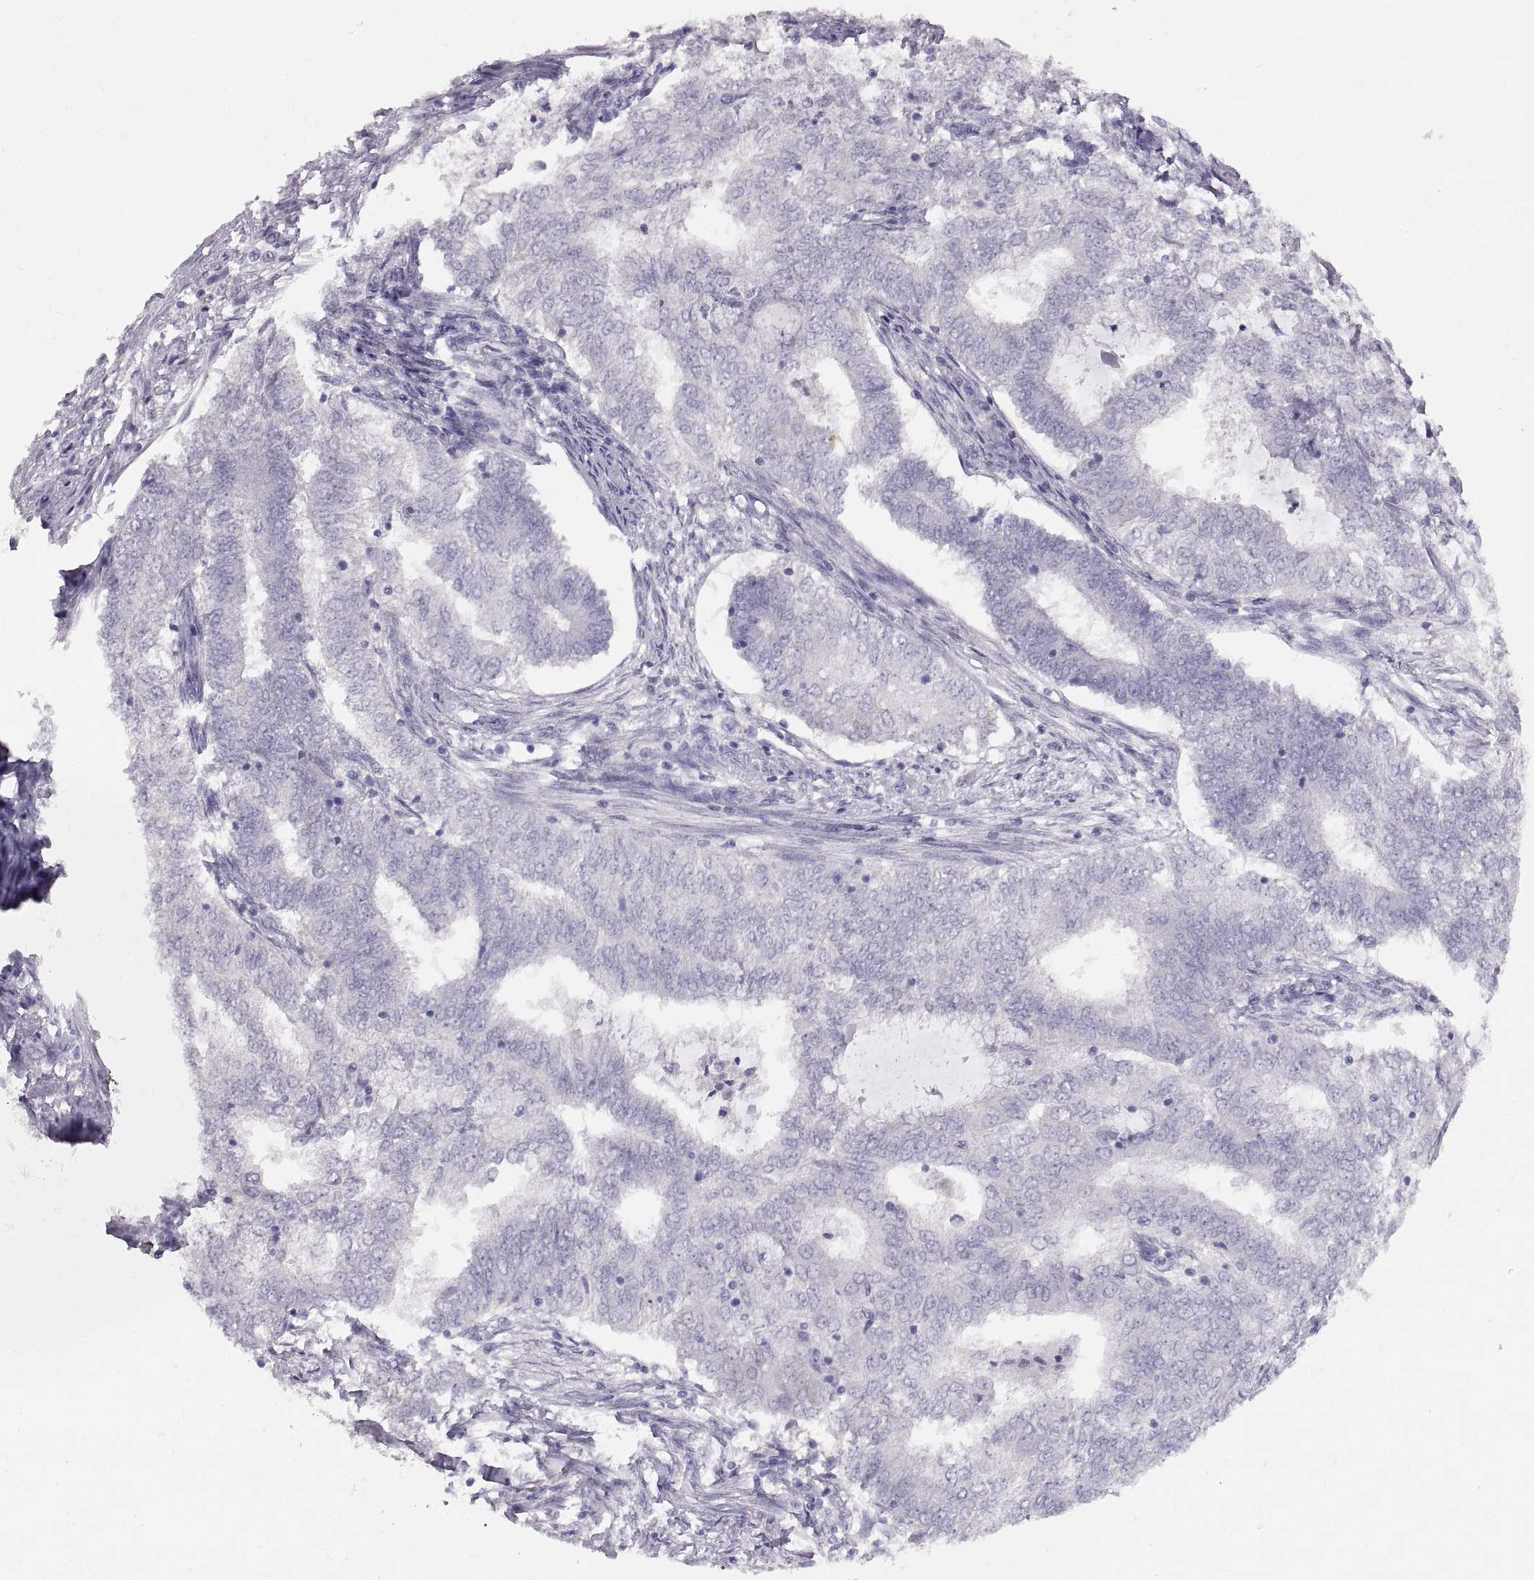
{"staining": {"intensity": "negative", "quantity": "none", "location": "none"}, "tissue": "endometrial cancer", "cell_type": "Tumor cells", "image_type": "cancer", "snomed": [{"axis": "morphology", "description": "Adenocarcinoma, NOS"}, {"axis": "topography", "description": "Endometrium"}], "caption": "A high-resolution histopathology image shows immunohistochemistry (IHC) staining of adenocarcinoma (endometrial), which exhibits no significant staining in tumor cells.", "gene": "SPACDR", "patient": {"sex": "female", "age": 62}}